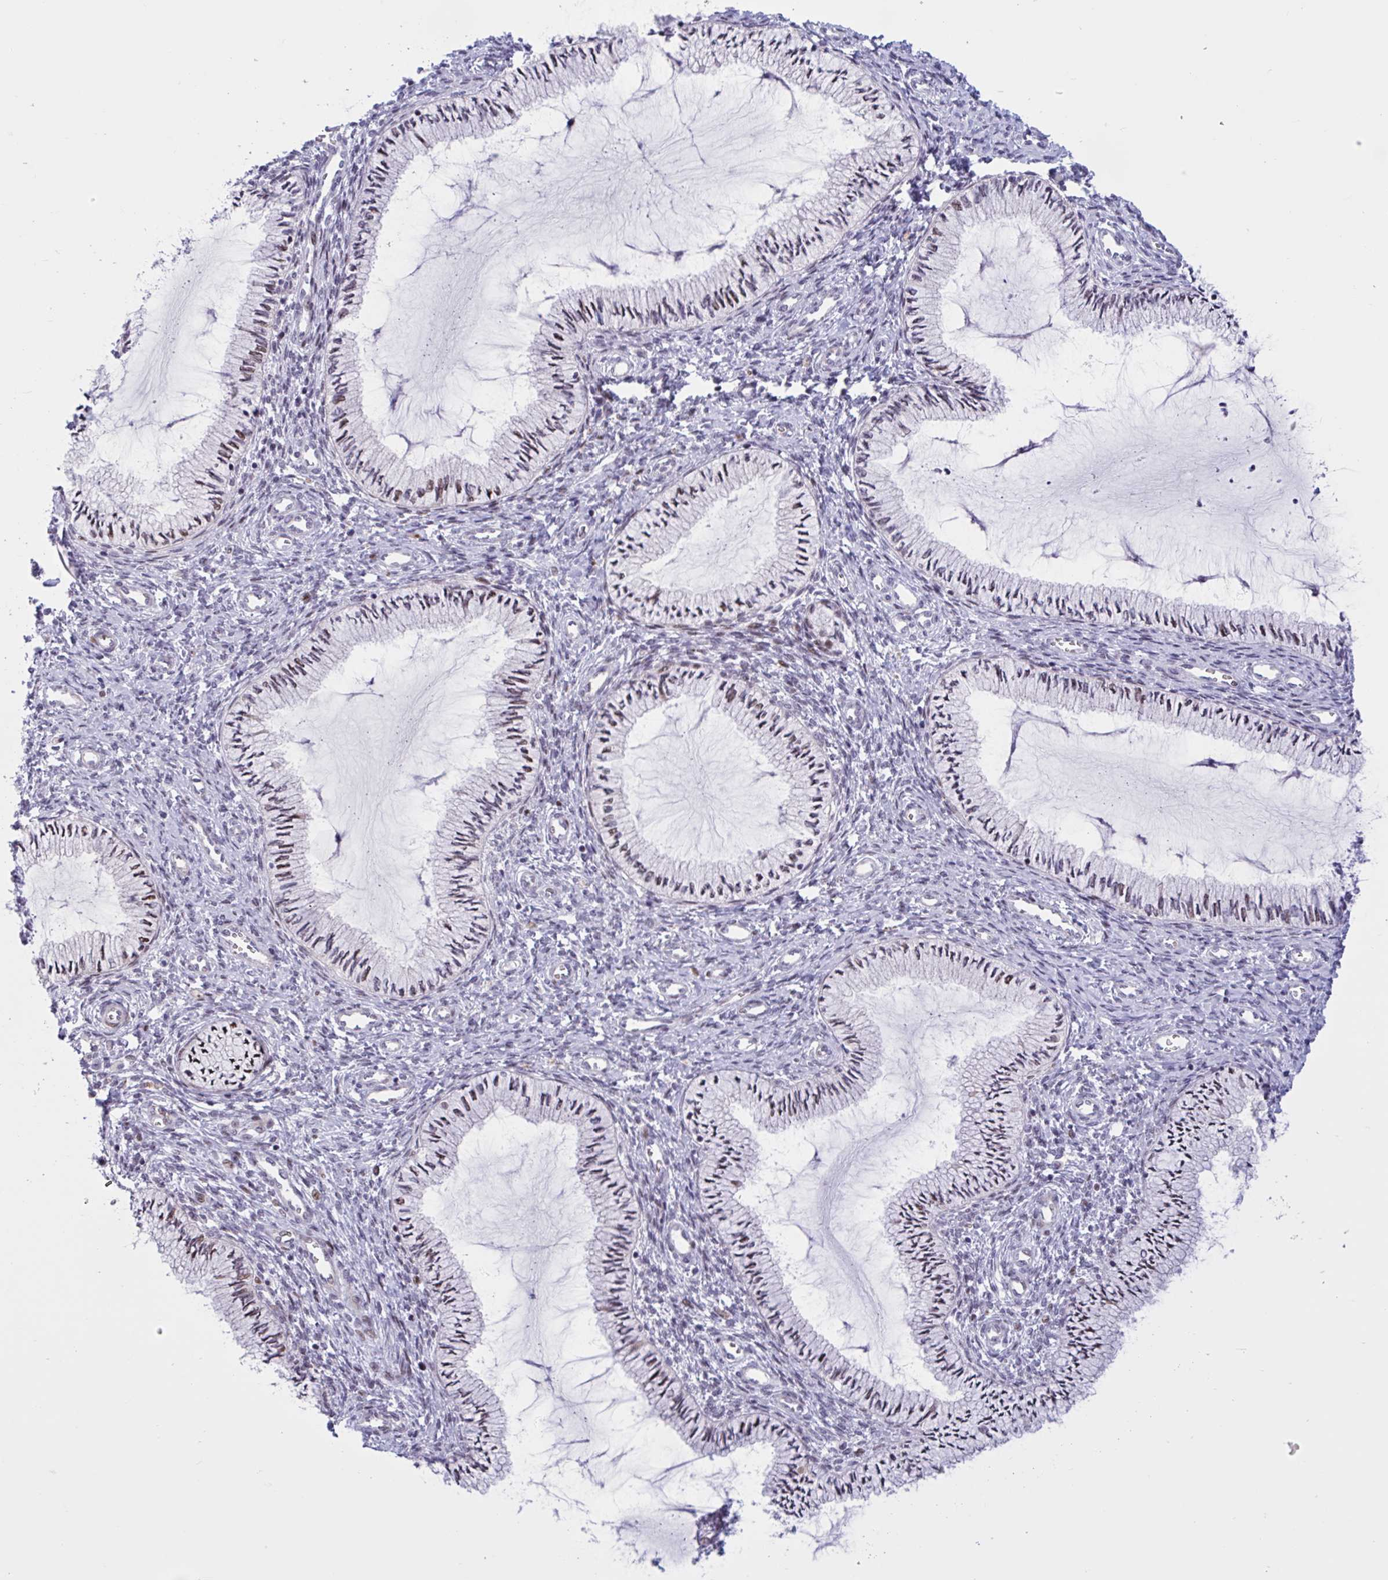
{"staining": {"intensity": "moderate", "quantity": "25%-75%", "location": "nuclear"}, "tissue": "cervix", "cell_type": "Glandular cells", "image_type": "normal", "snomed": [{"axis": "morphology", "description": "Normal tissue, NOS"}, {"axis": "topography", "description": "Cervix"}], "caption": "A high-resolution micrograph shows IHC staining of normal cervix, which demonstrates moderate nuclear positivity in about 25%-75% of glandular cells.", "gene": "RBL1", "patient": {"sex": "female", "age": 24}}